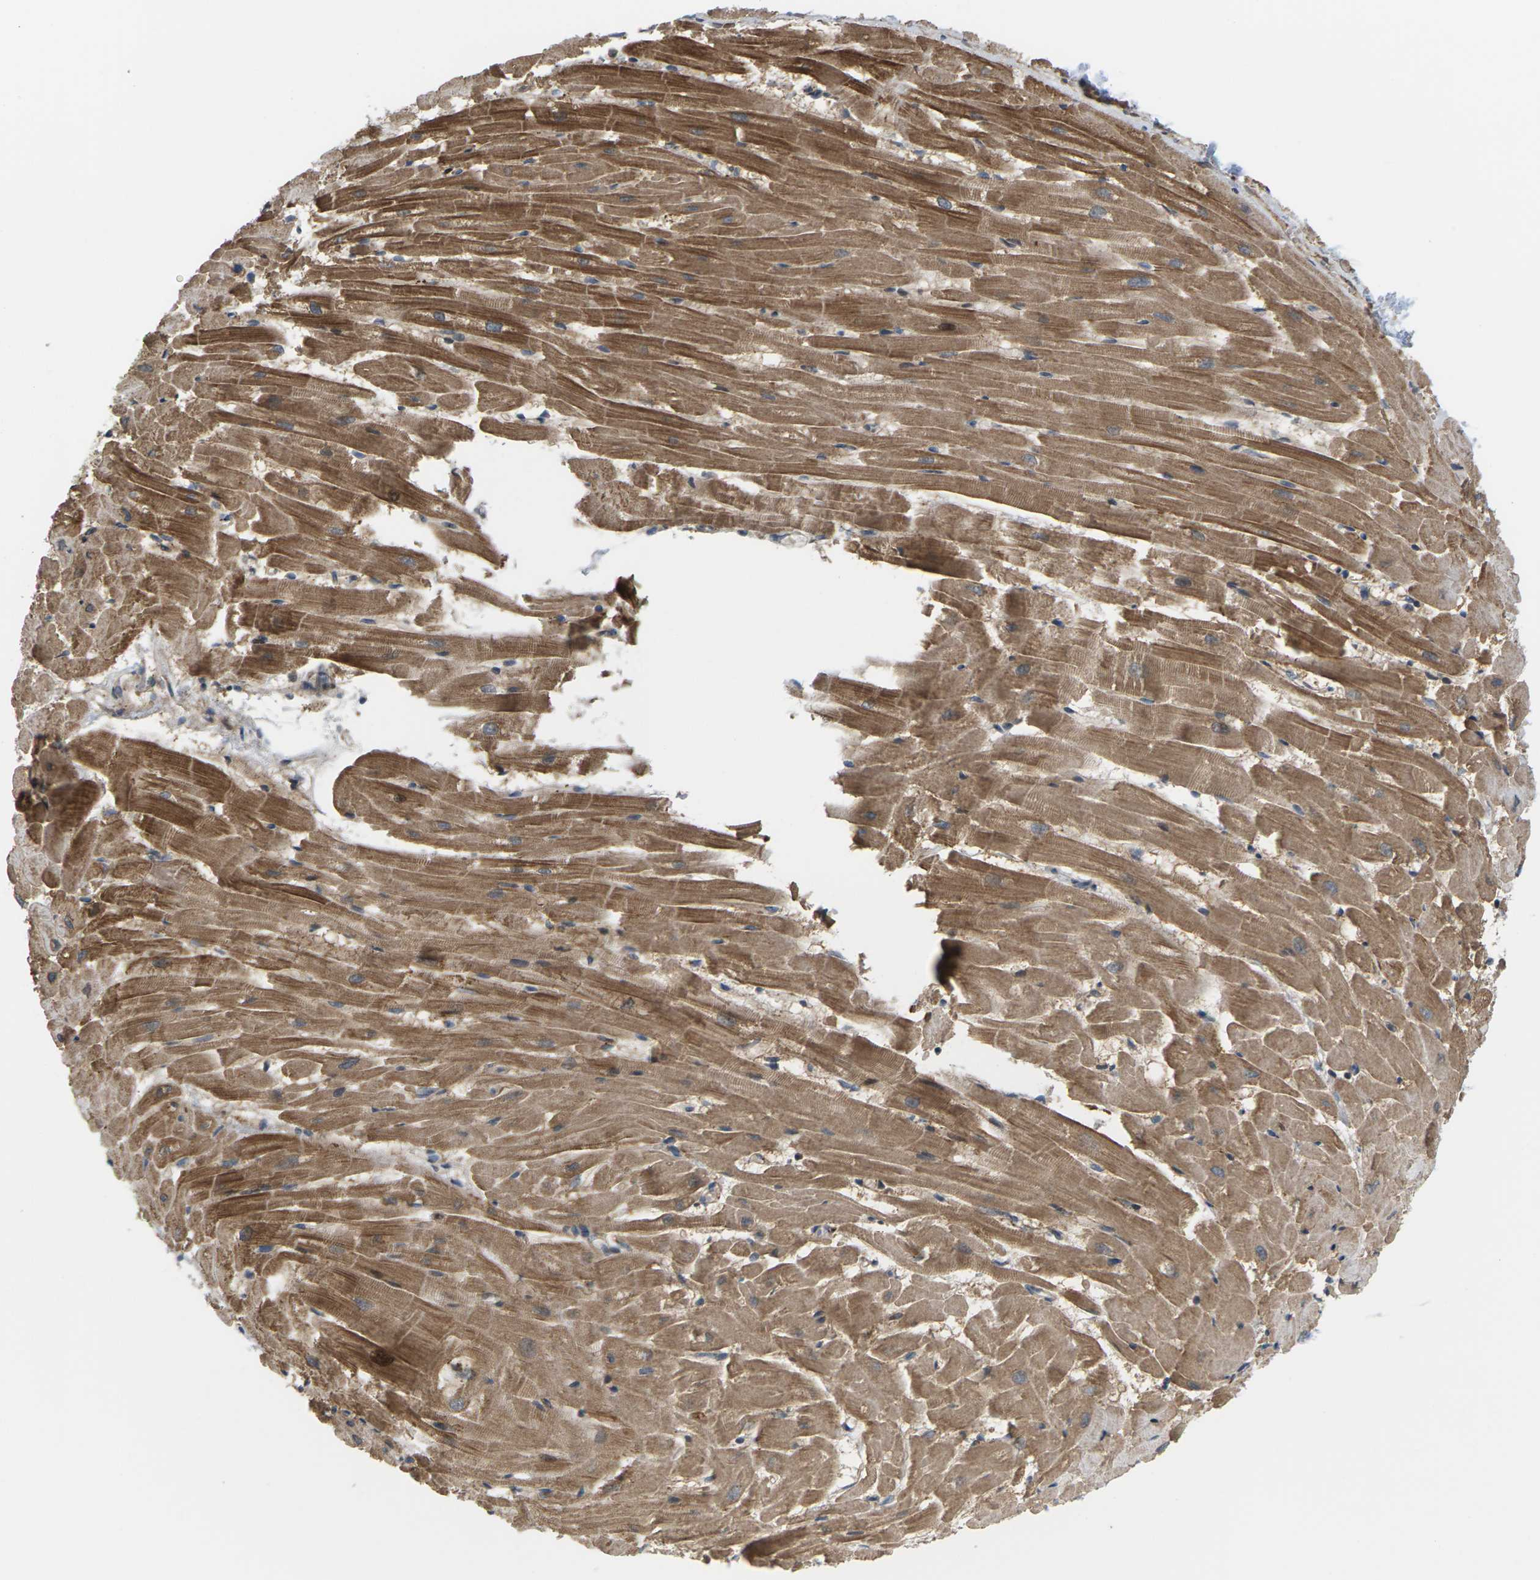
{"staining": {"intensity": "moderate", "quantity": ">75%", "location": "cytoplasmic/membranous"}, "tissue": "heart muscle", "cell_type": "Cardiomyocytes", "image_type": "normal", "snomed": [{"axis": "morphology", "description": "Normal tissue, NOS"}, {"axis": "topography", "description": "Heart"}], "caption": "Unremarkable heart muscle exhibits moderate cytoplasmic/membranous staining in approximately >75% of cardiomyocytes The protein of interest is shown in brown color, while the nuclei are stained blue..", "gene": "ROBO1", "patient": {"sex": "female", "age": 19}}